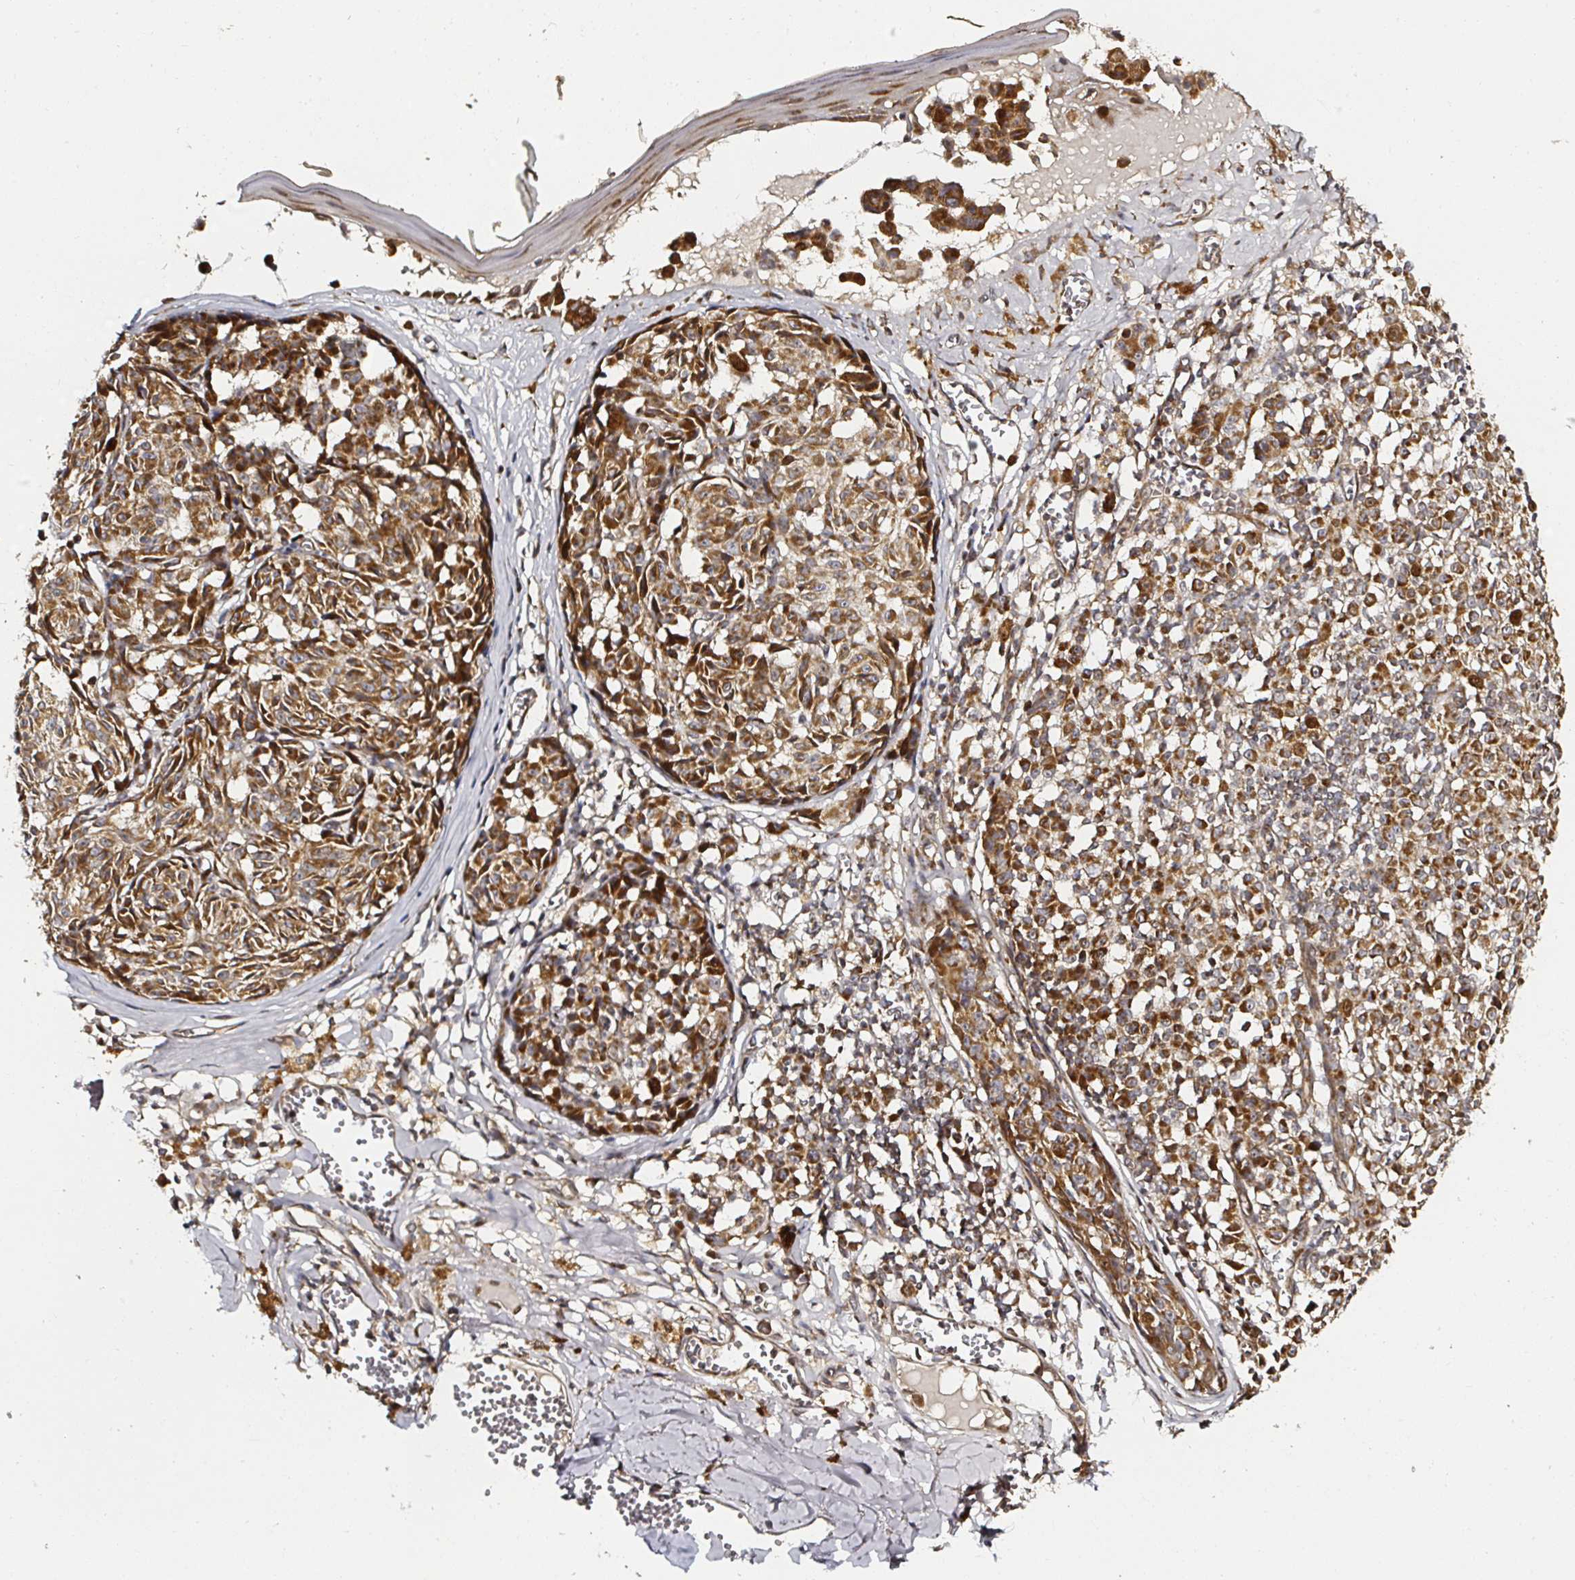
{"staining": {"intensity": "strong", "quantity": ">75%", "location": "cytoplasmic/membranous"}, "tissue": "melanoma", "cell_type": "Tumor cells", "image_type": "cancer", "snomed": [{"axis": "morphology", "description": "Malignant melanoma, NOS"}, {"axis": "topography", "description": "Skin"}], "caption": "This is an image of immunohistochemistry staining of melanoma, which shows strong expression in the cytoplasmic/membranous of tumor cells.", "gene": "ATAD3B", "patient": {"sex": "female", "age": 43}}